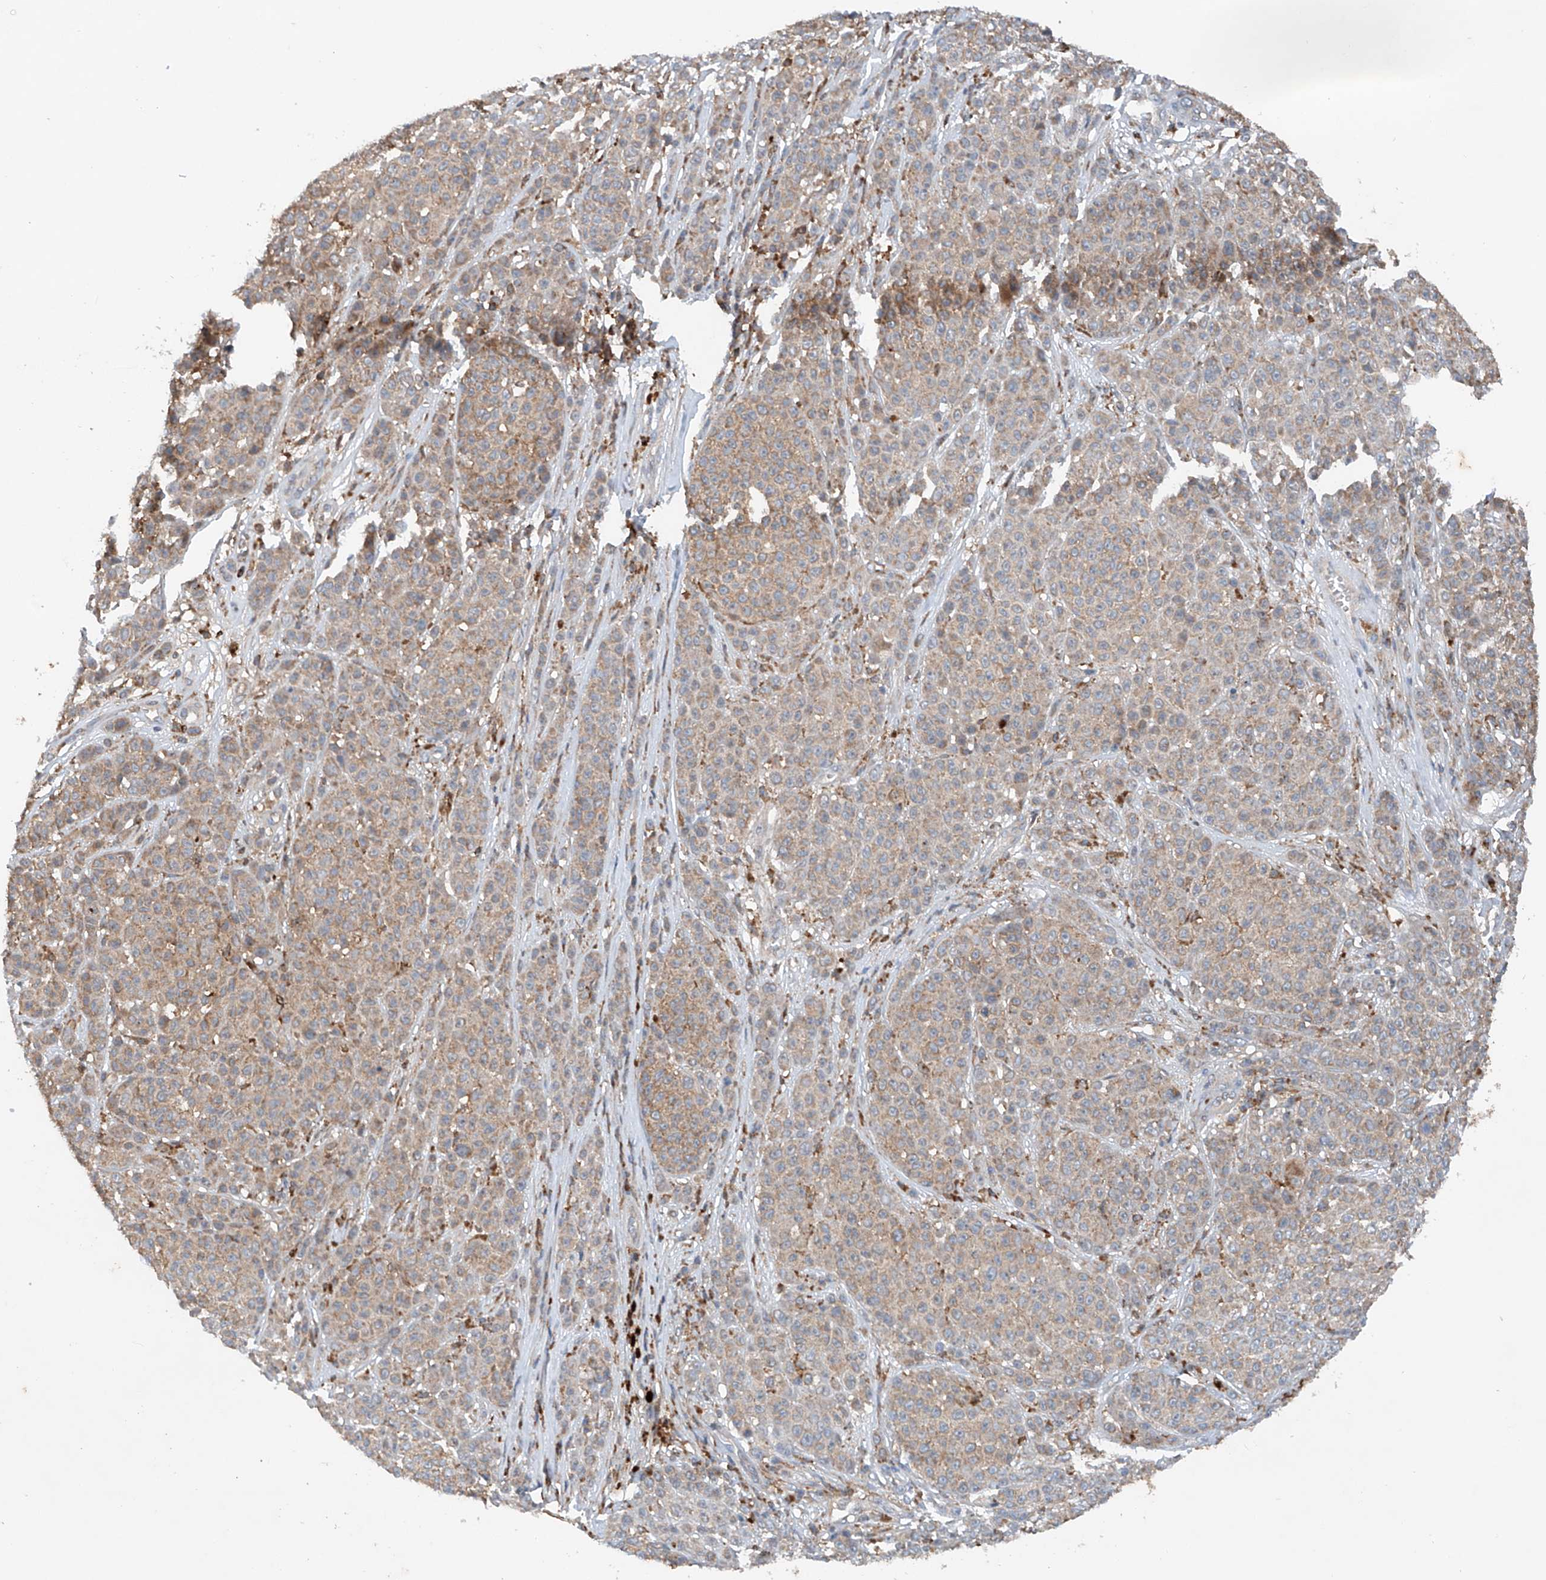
{"staining": {"intensity": "weak", "quantity": "25%-75%", "location": "cytoplasmic/membranous"}, "tissue": "melanoma", "cell_type": "Tumor cells", "image_type": "cancer", "snomed": [{"axis": "morphology", "description": "Malignant melanoma, NOS"}, {"axis": "topography", "description": "Skin"}], "caption": "Immunohistochemical staining of melanoma shows low levels of weak cytoplasmic/membranous protein positivity in approximately 25%-75% of tumor cells.", "gene": "CEP85L", "patient": {"sex": "female", "age": 94}}